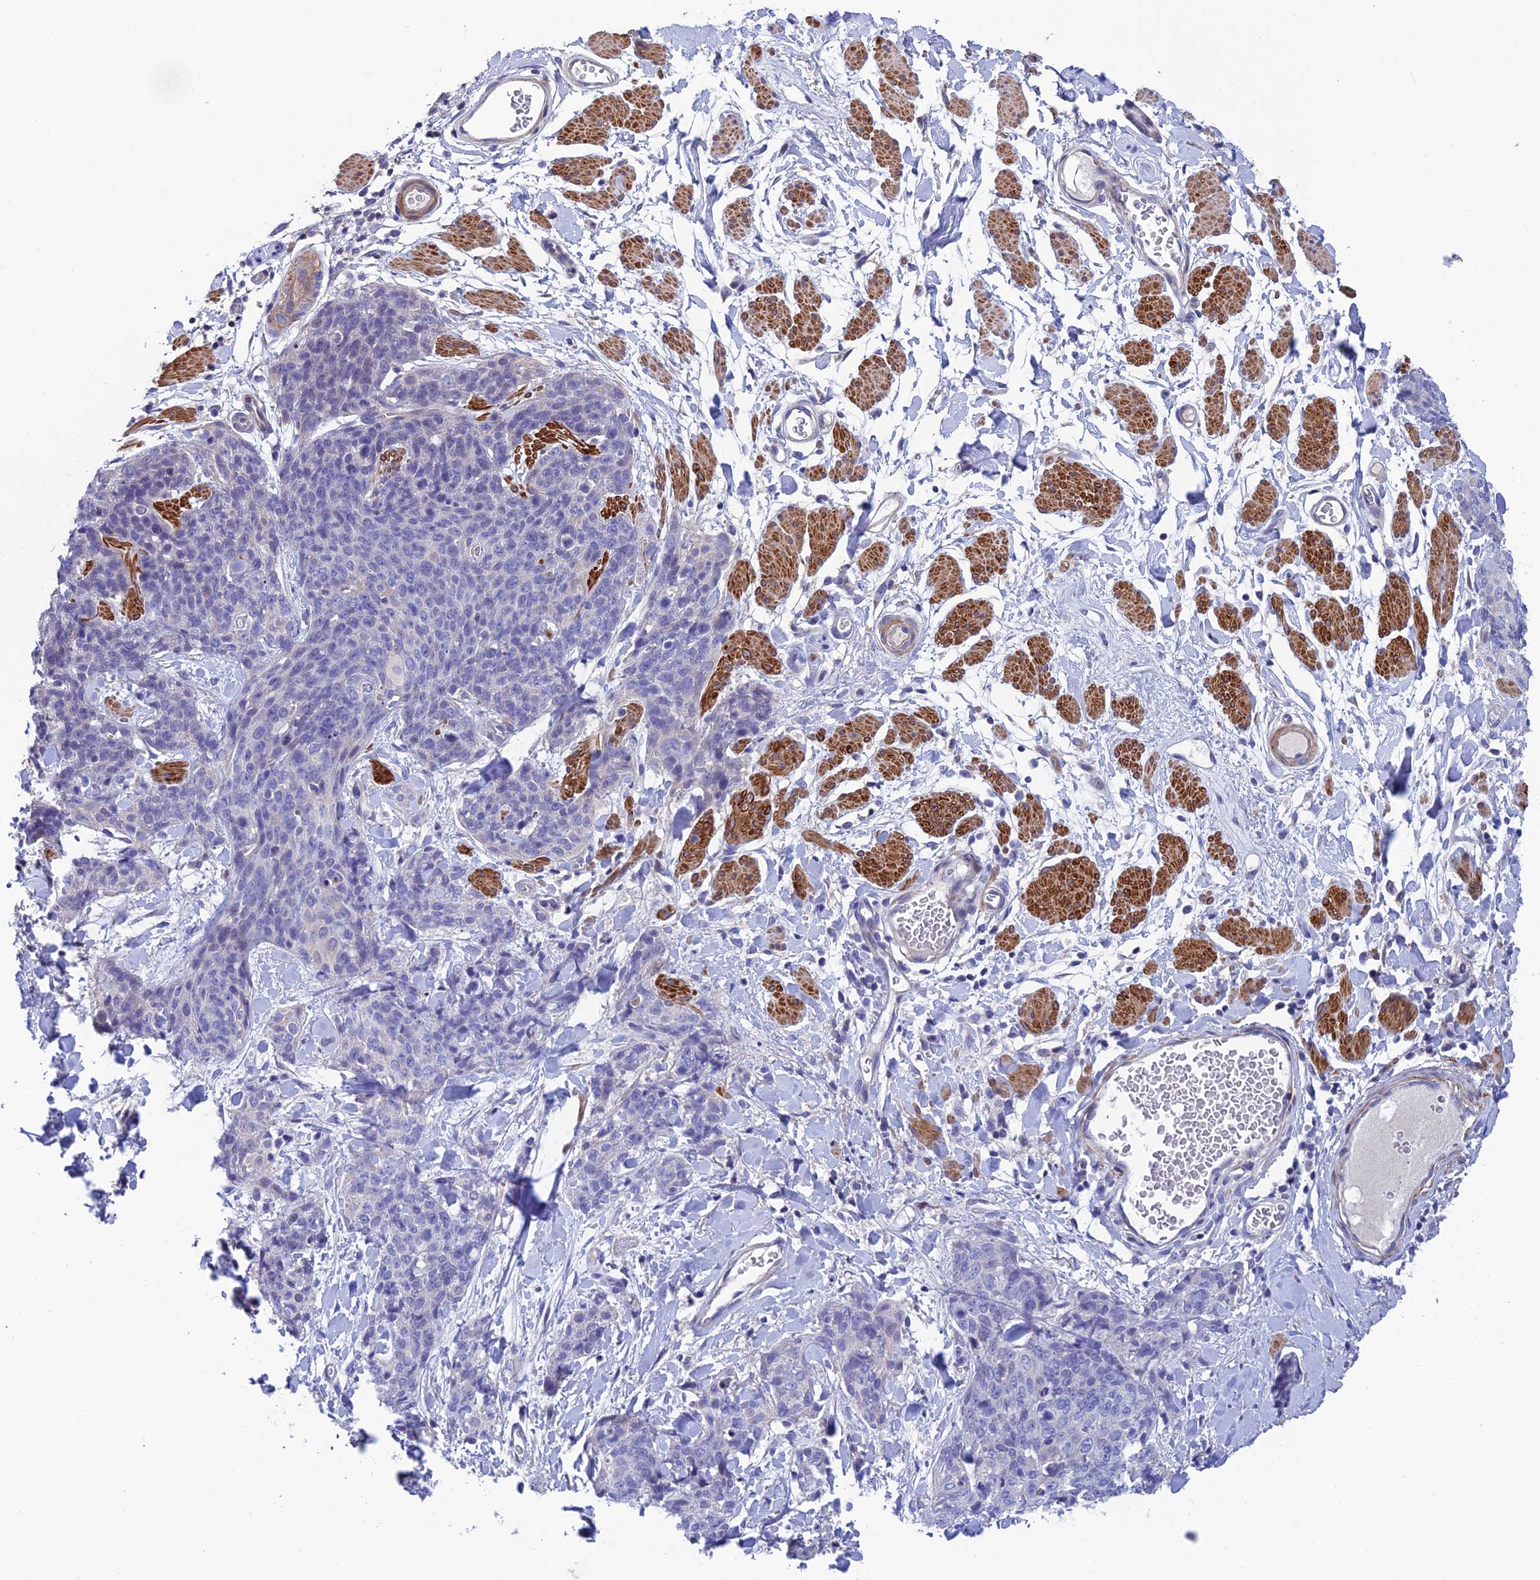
{"staining": {"intensity": "negative", "quantity": "none", "location": "none"}, "tissue": "skin cancer", "cell_type": "Tumor cells", "image_type": "cancer", "snomed": [{"axis": "morphology", "description": "Squamous cell carcinoma, NOS"}, {"axis": "topography", "description": "Skin"}, {"axis": "topography", "description": "Vulva"}], "caption": "A micrograph of squamous cell carcinoma (skin) stained for a protein shows no brown staining in tumor cells.", "gene": "FAM178B", "patient": {"sex": "female", "age": 85}}